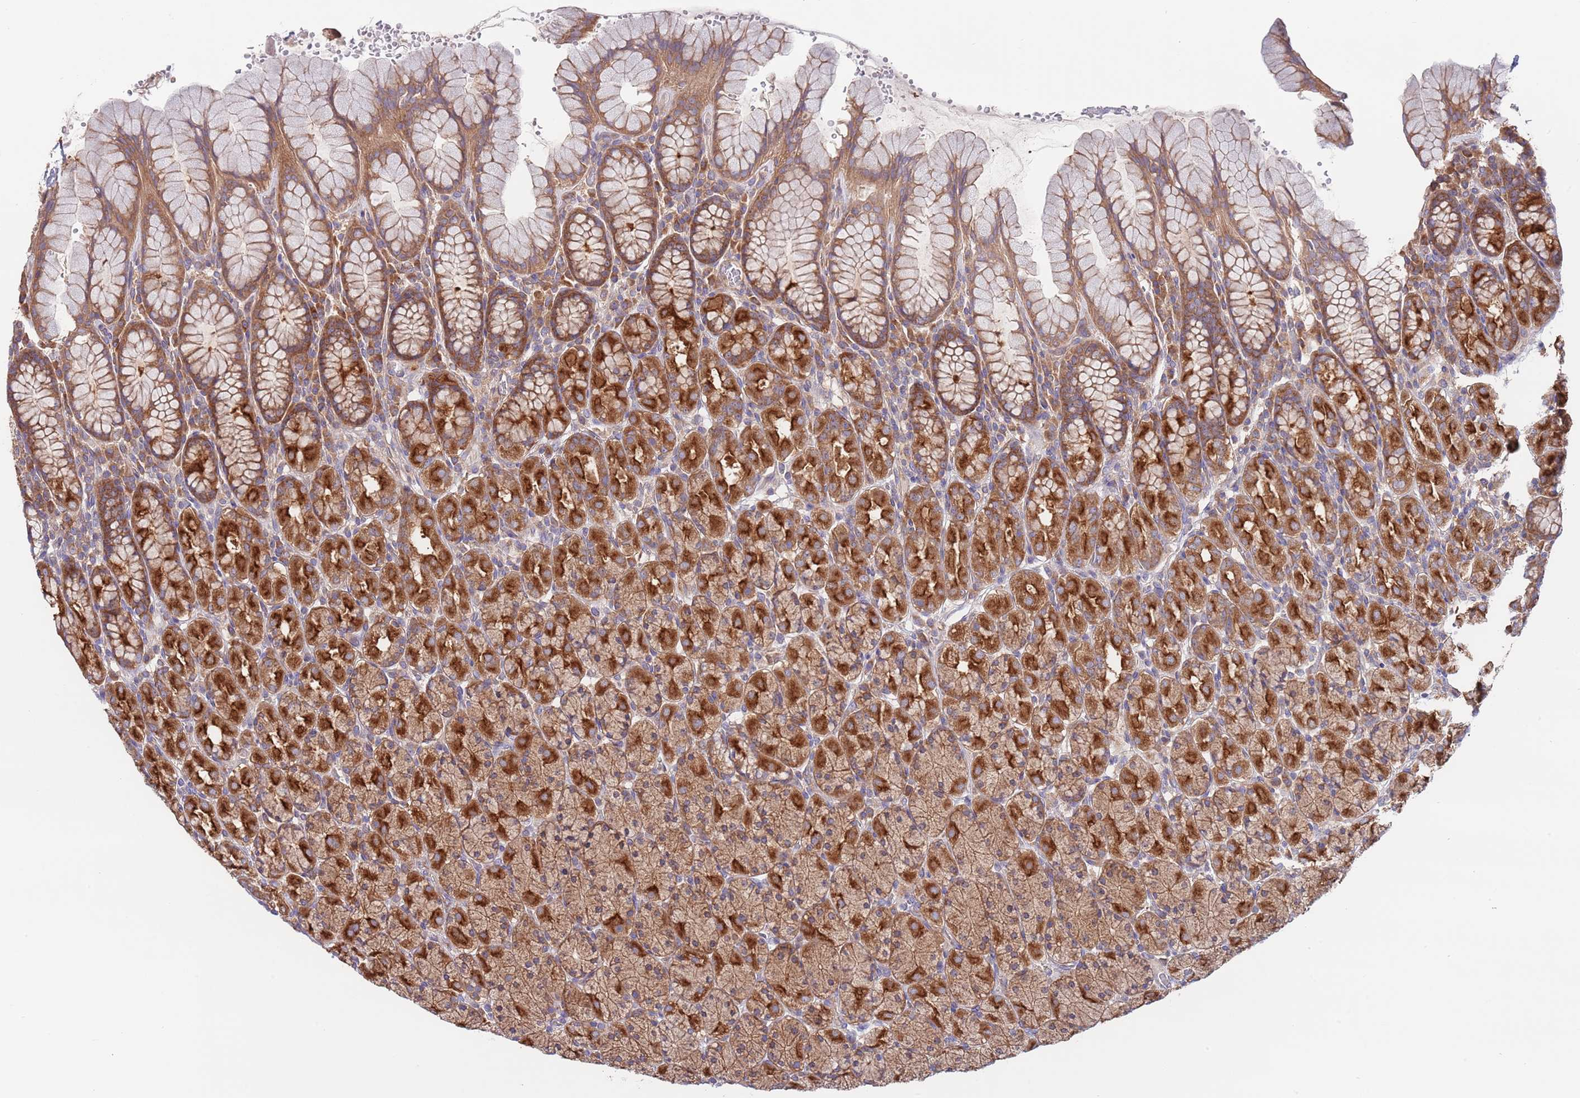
{"staining": {"intensity": "strong", "quantity": ">75%", "location": "cytoplasmic/membranous"}, "tissue": "stomach", "cell_type": "Glandular cells", "image_type": "normal", "snomed": [{"axis": "morphology", "description": "Normal tissue, NOS"}, {"axis": "topography", "description": "Stomach, upper"}, {"axis": "topography", "description": "Stomach"}], "caption": "Brown immunohistochemical staining in normal stomach displays strong cytoplasmic/membranous positivity in approximately >75% of glandular cells.", "gene": "EIF3F", "patient": {"sex": "male", "age": 62}}